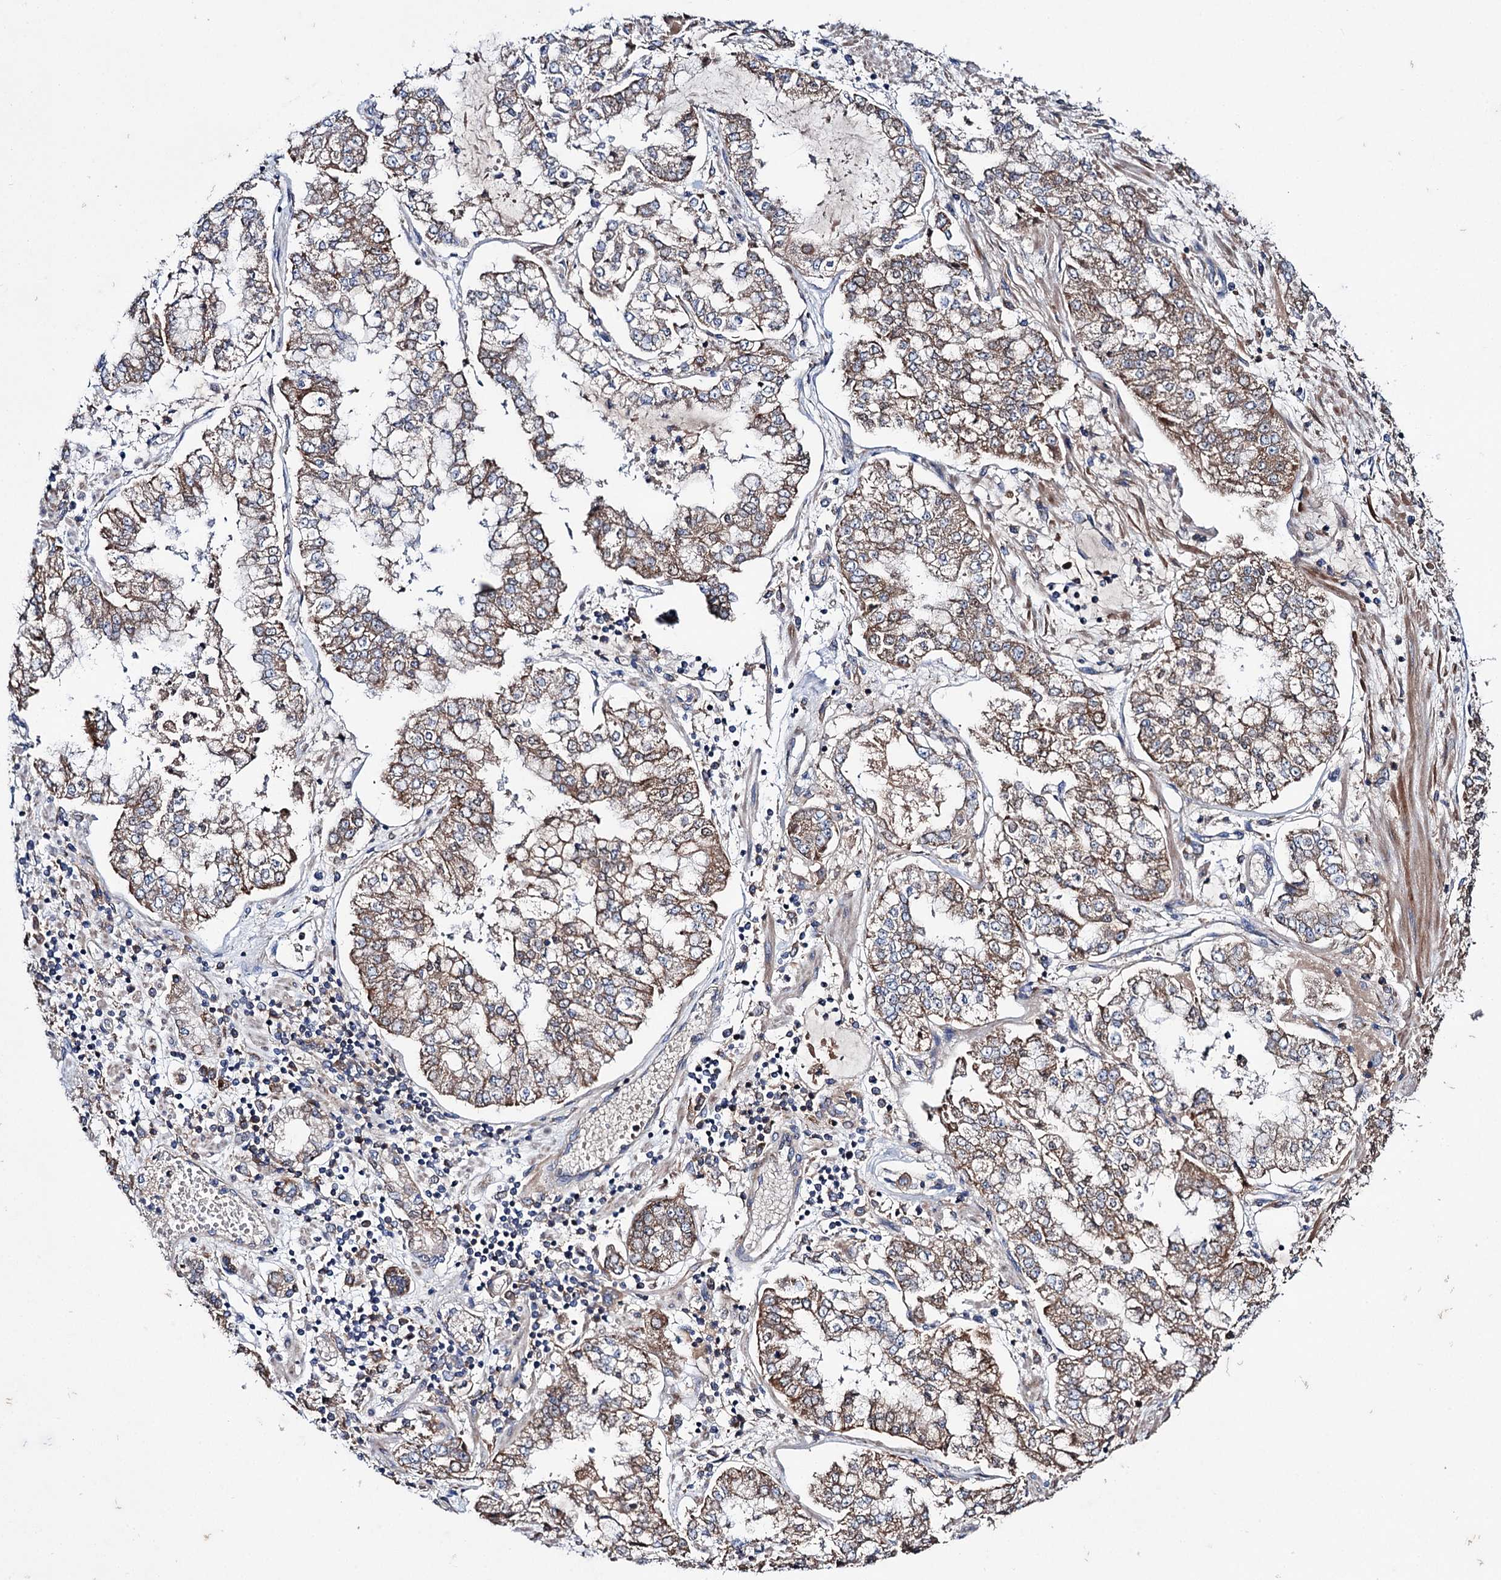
{"staining": {"intensity": "moderate", "quantity": ">75%", "location": "cytoplasmic/membranous"}, "tissue": "stomach cancer", "cell_type": "Tumor cells", "image_type": "cancer", "snomed": [{"axis": "morphology", "description": "Adenocarcinoma, NOS"}, {"axis": "topography", "description": "Stomach"}], "caption": "This is a histology image of IHC staining of stomach adenocarcinoma, which shows moderate positivity in the cytoplasmic/membranous of tumor cells.", "gene": "CLPB", "patient": {"sex": "male", "age": 76}}